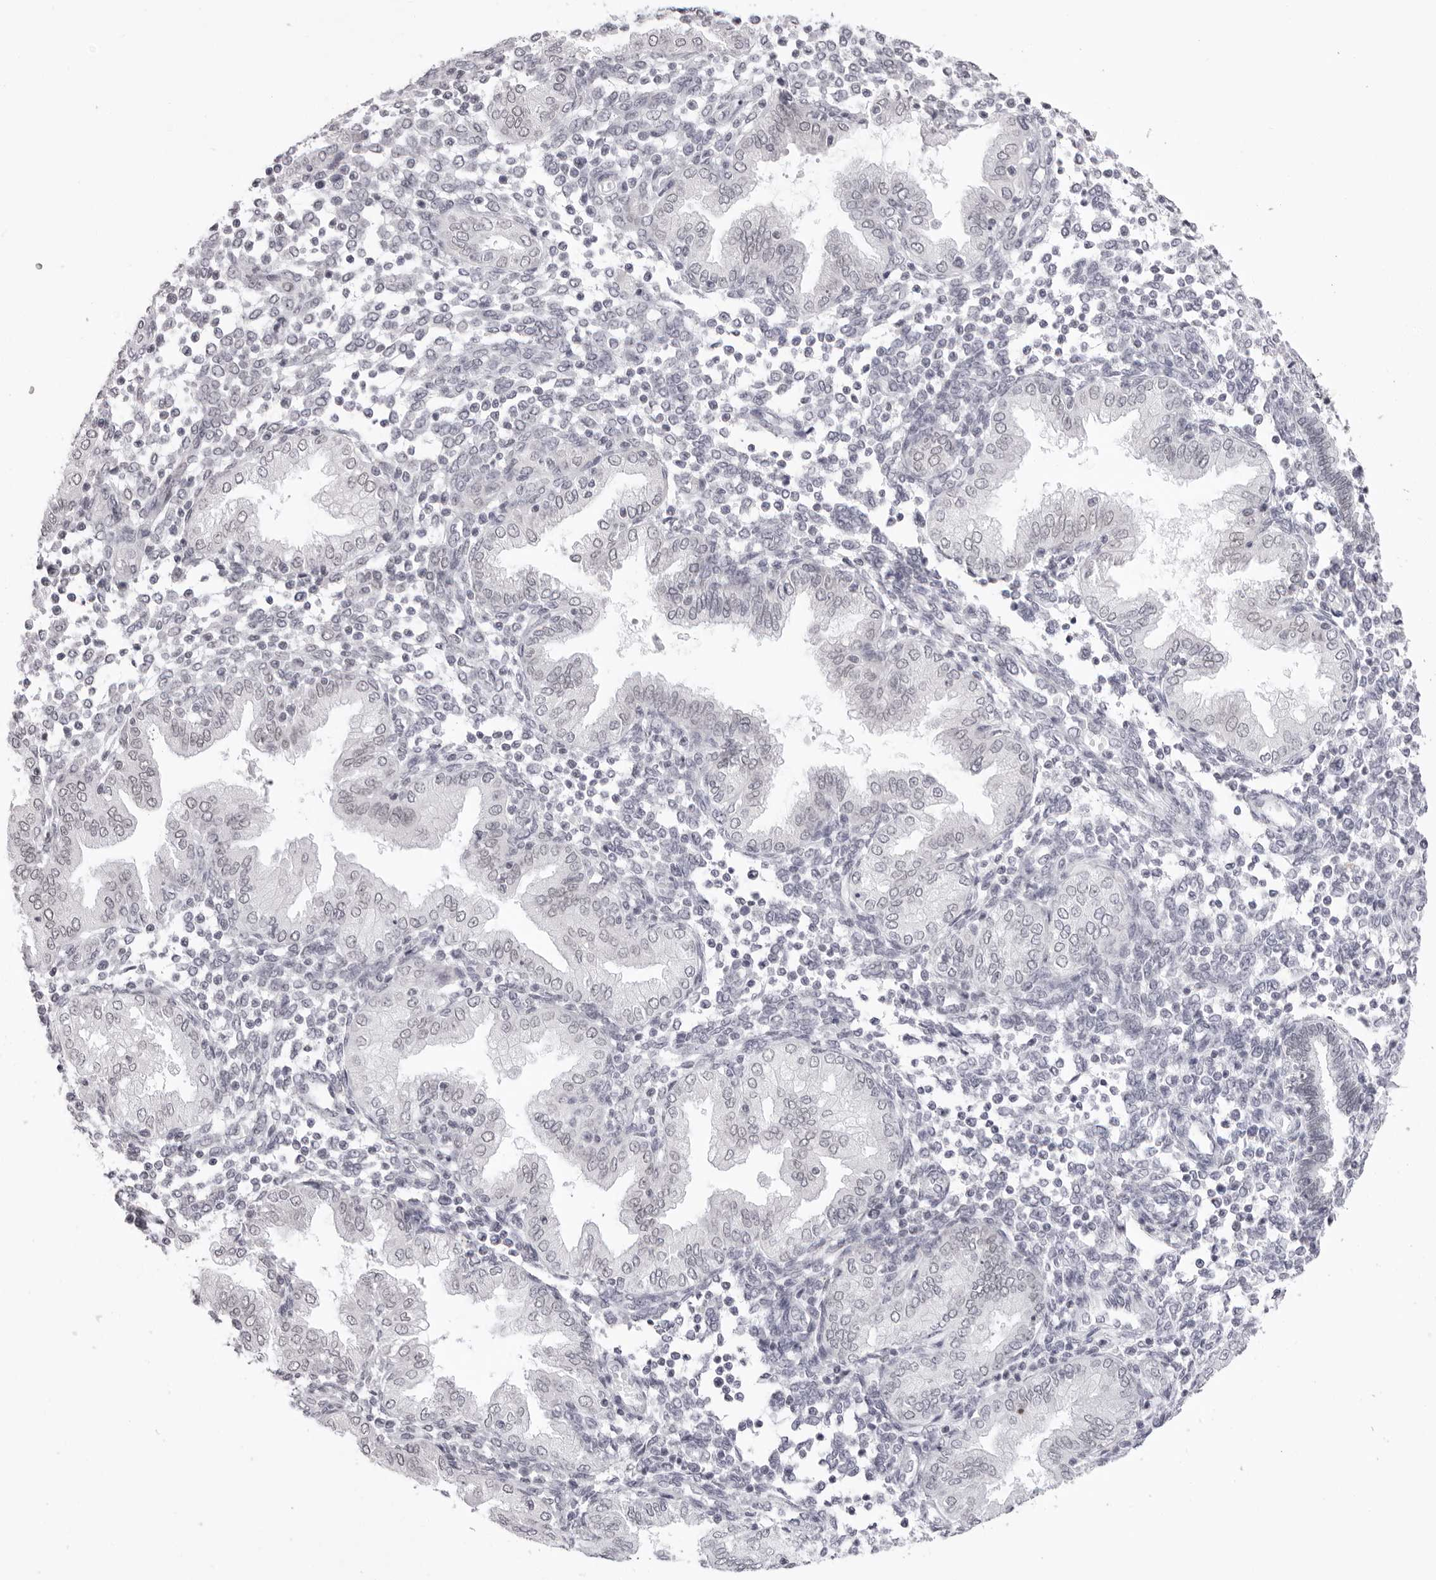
{"staining": {"intensity": "negative", "quantity": "none", "location": "none"}, "tissue": "endometrium", "cell_type": "Cells in endometrial stroma", "image_type": "normal", "snomed": [{"axis": "morphology", "description": "Normal tissue, NOS"}, {"axis": "topography", "description": "Endometrium"}], "caption": "Immunohistochemistry photomicrograph of unremarkable endometrium: endometrium stained with DAB (3,3'-diaminobenzidine) exhibits no significant protein positivity in cells in endometrial stroma.", "gene": "MAFK", "patient": {"sex": "female", "age": 53}}